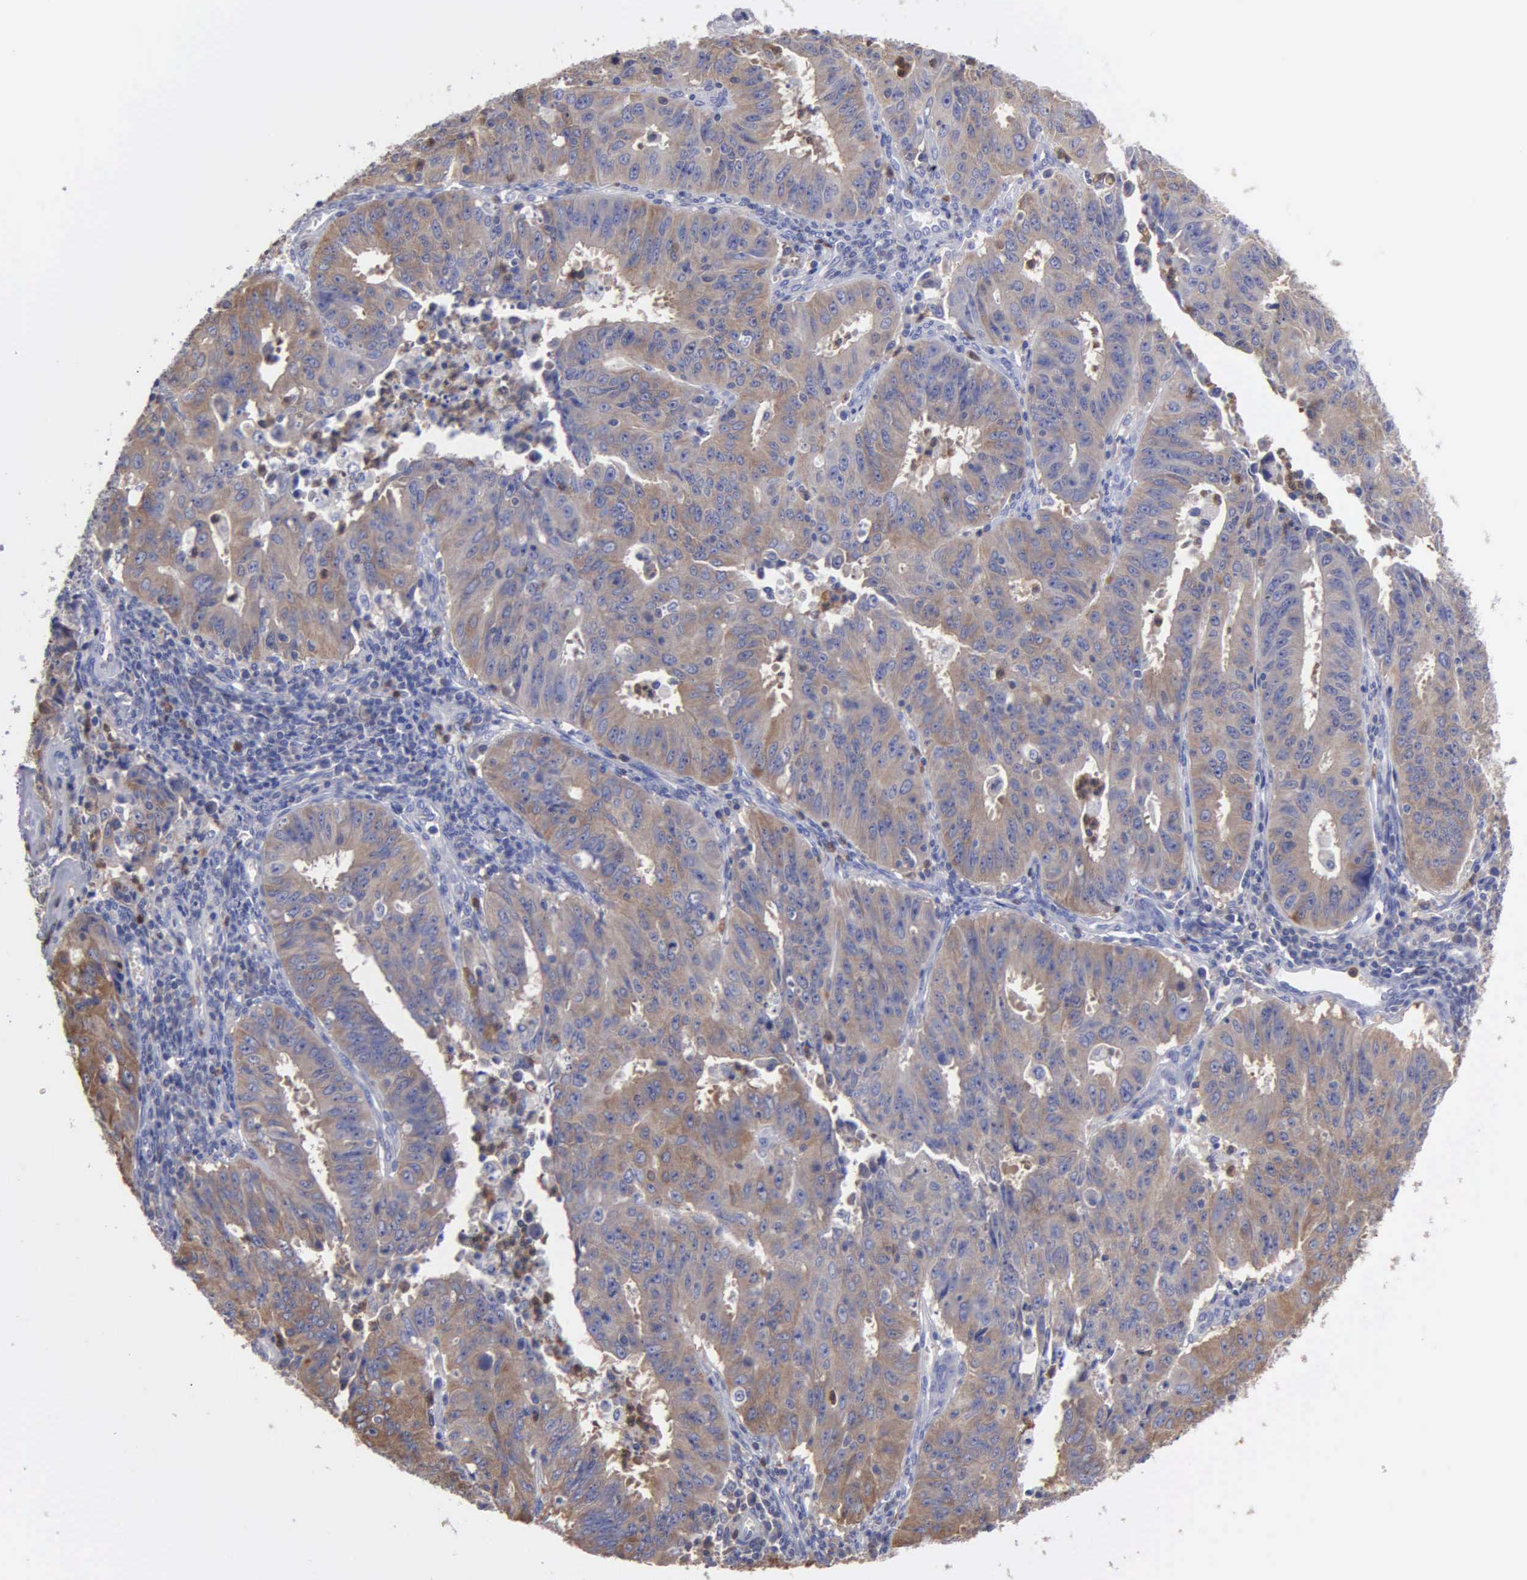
{"staining": {"intensity": "weak", "quantity": ">75%", "location": "cytoplasmic/membranous"}, "tissue": "endometrial cancer", "cell_type": "Tumor cells", "image_type": "cancer", "snomed": [{"axis": "morphology", "description": "Adenocarcinoma, NOS"}, {"axis": "topography", "description": "Endometrium"}], "caption": "Endometrial cancer tissue displays weak cytoplasmic/membranous expression in about >75% of tumor cells, visualized by immunohistochemistry.", "gene": "G6PD", "patient": {"sex": "female", "age": 42}}